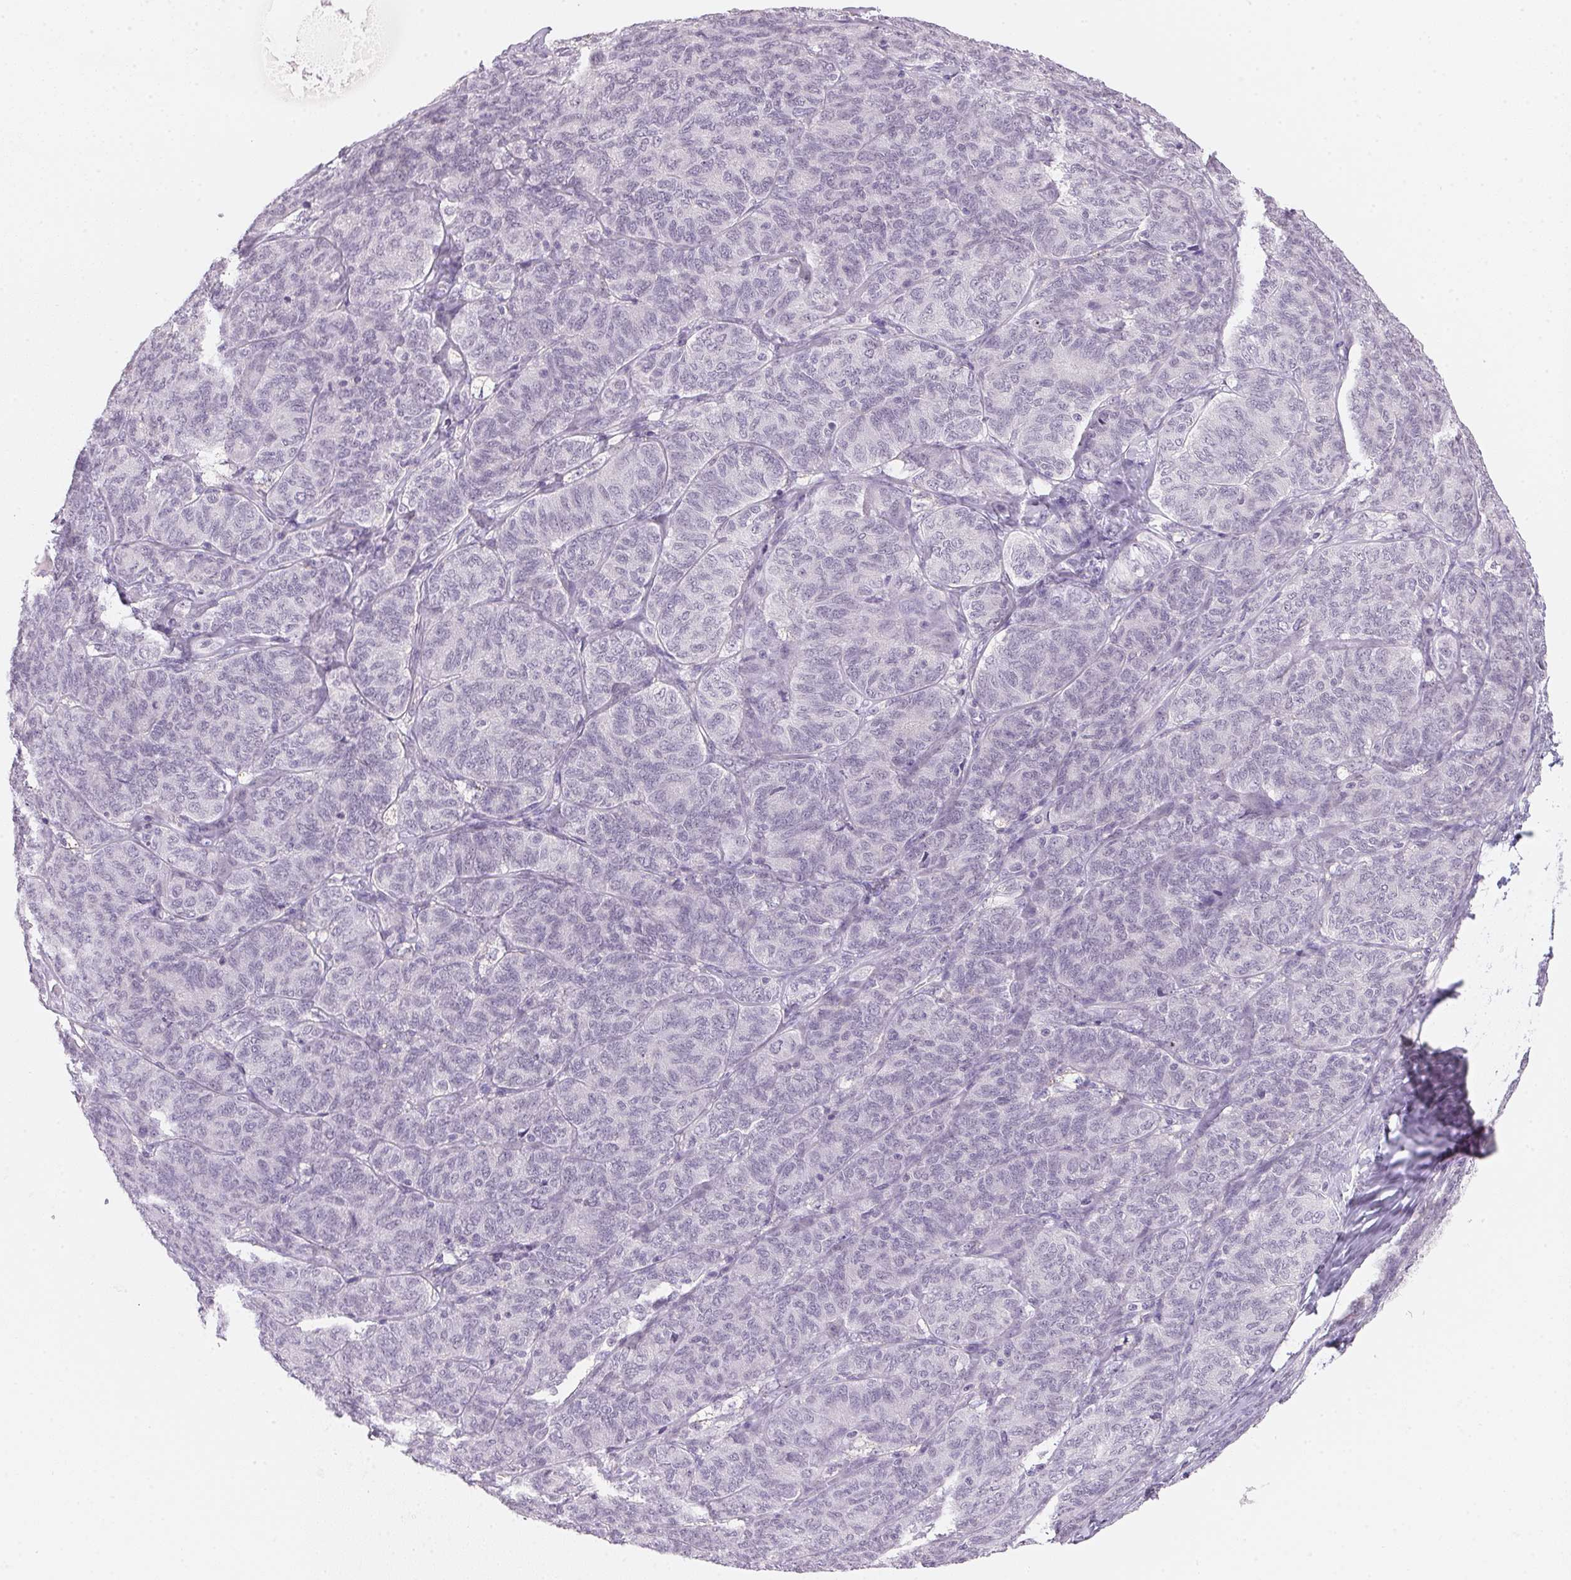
{"staining": {"intensity": "negative", "quantity": "none", "location": "none"}, "tissue": "ovarian cancer", "cell_type": "Tumor cells", "image_type": "cancer", "snomed": [{"axis": "morphology", "description": "Carcinoma, endometroid"}, {"axis": "topography", "description": "Ovary"}], "caption": "A histopathology image of ovarian cancer (endometroid carcinoma) stained for a protein exhibits no brown staining in tumor cells. The staining is performed using DAB brown chromogen with nuclei counter-stained in using hematoxylin.", "gene": "GIPC2", "patient": {"sex": "female", "age": 80}}